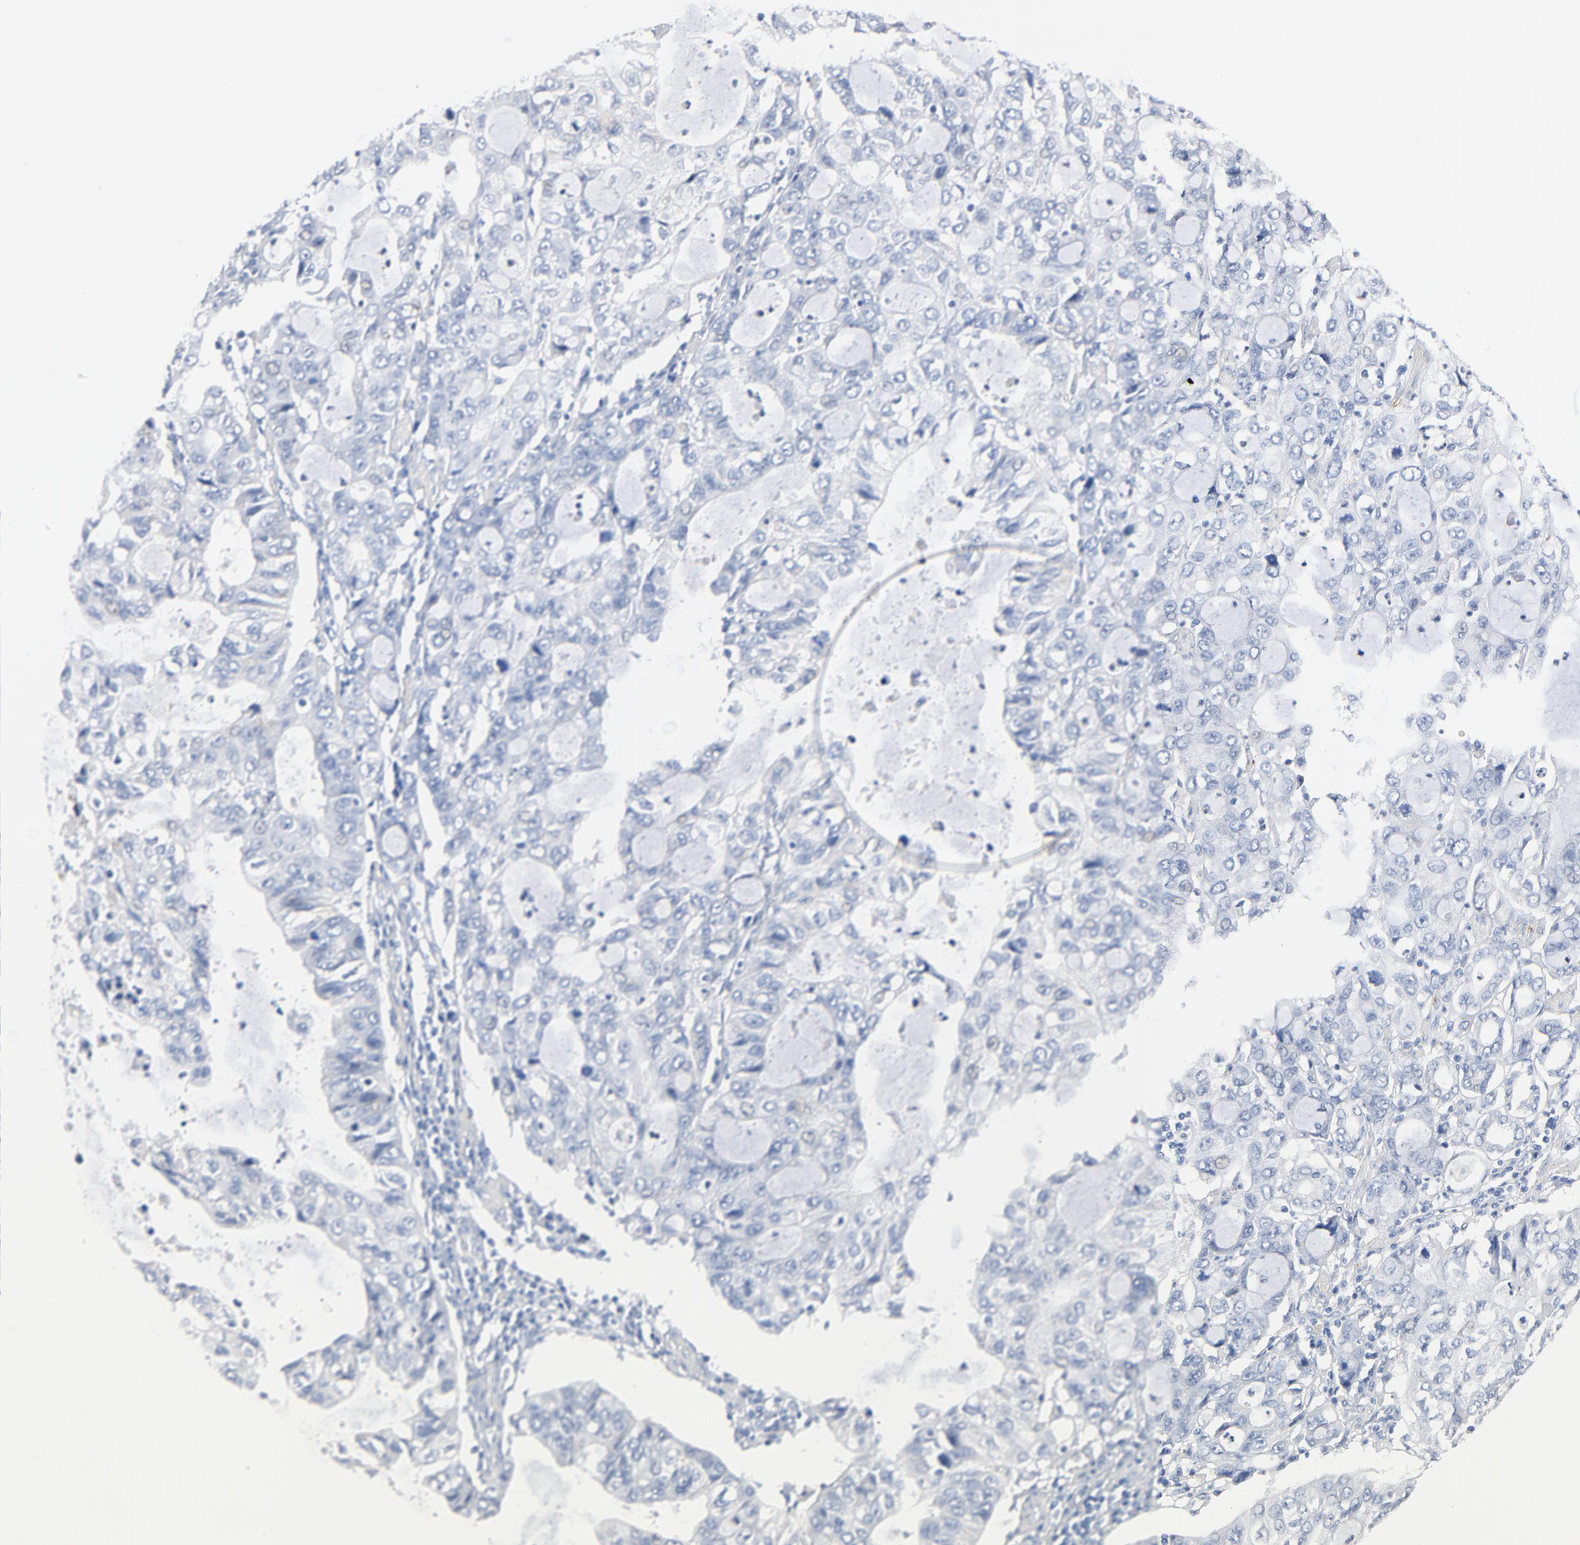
{"staining": {"intensity": "negative", "quantity": "none", "location": "none"}, "tissue": "stomach cancer", "cell_type": "Tumor cells", "image_type": "cancer", "snomed": [{"axis": "morphology", "description": "Adenocarcinoma, NOS"}, {"axis": "topography", "description": "Stomach, upper"}], "caption": "Tumor cells show no significant staining in adenocarcinoma (stomach).", "gene": "IFT43", "patient": {"sex": "female", "age": 52}}